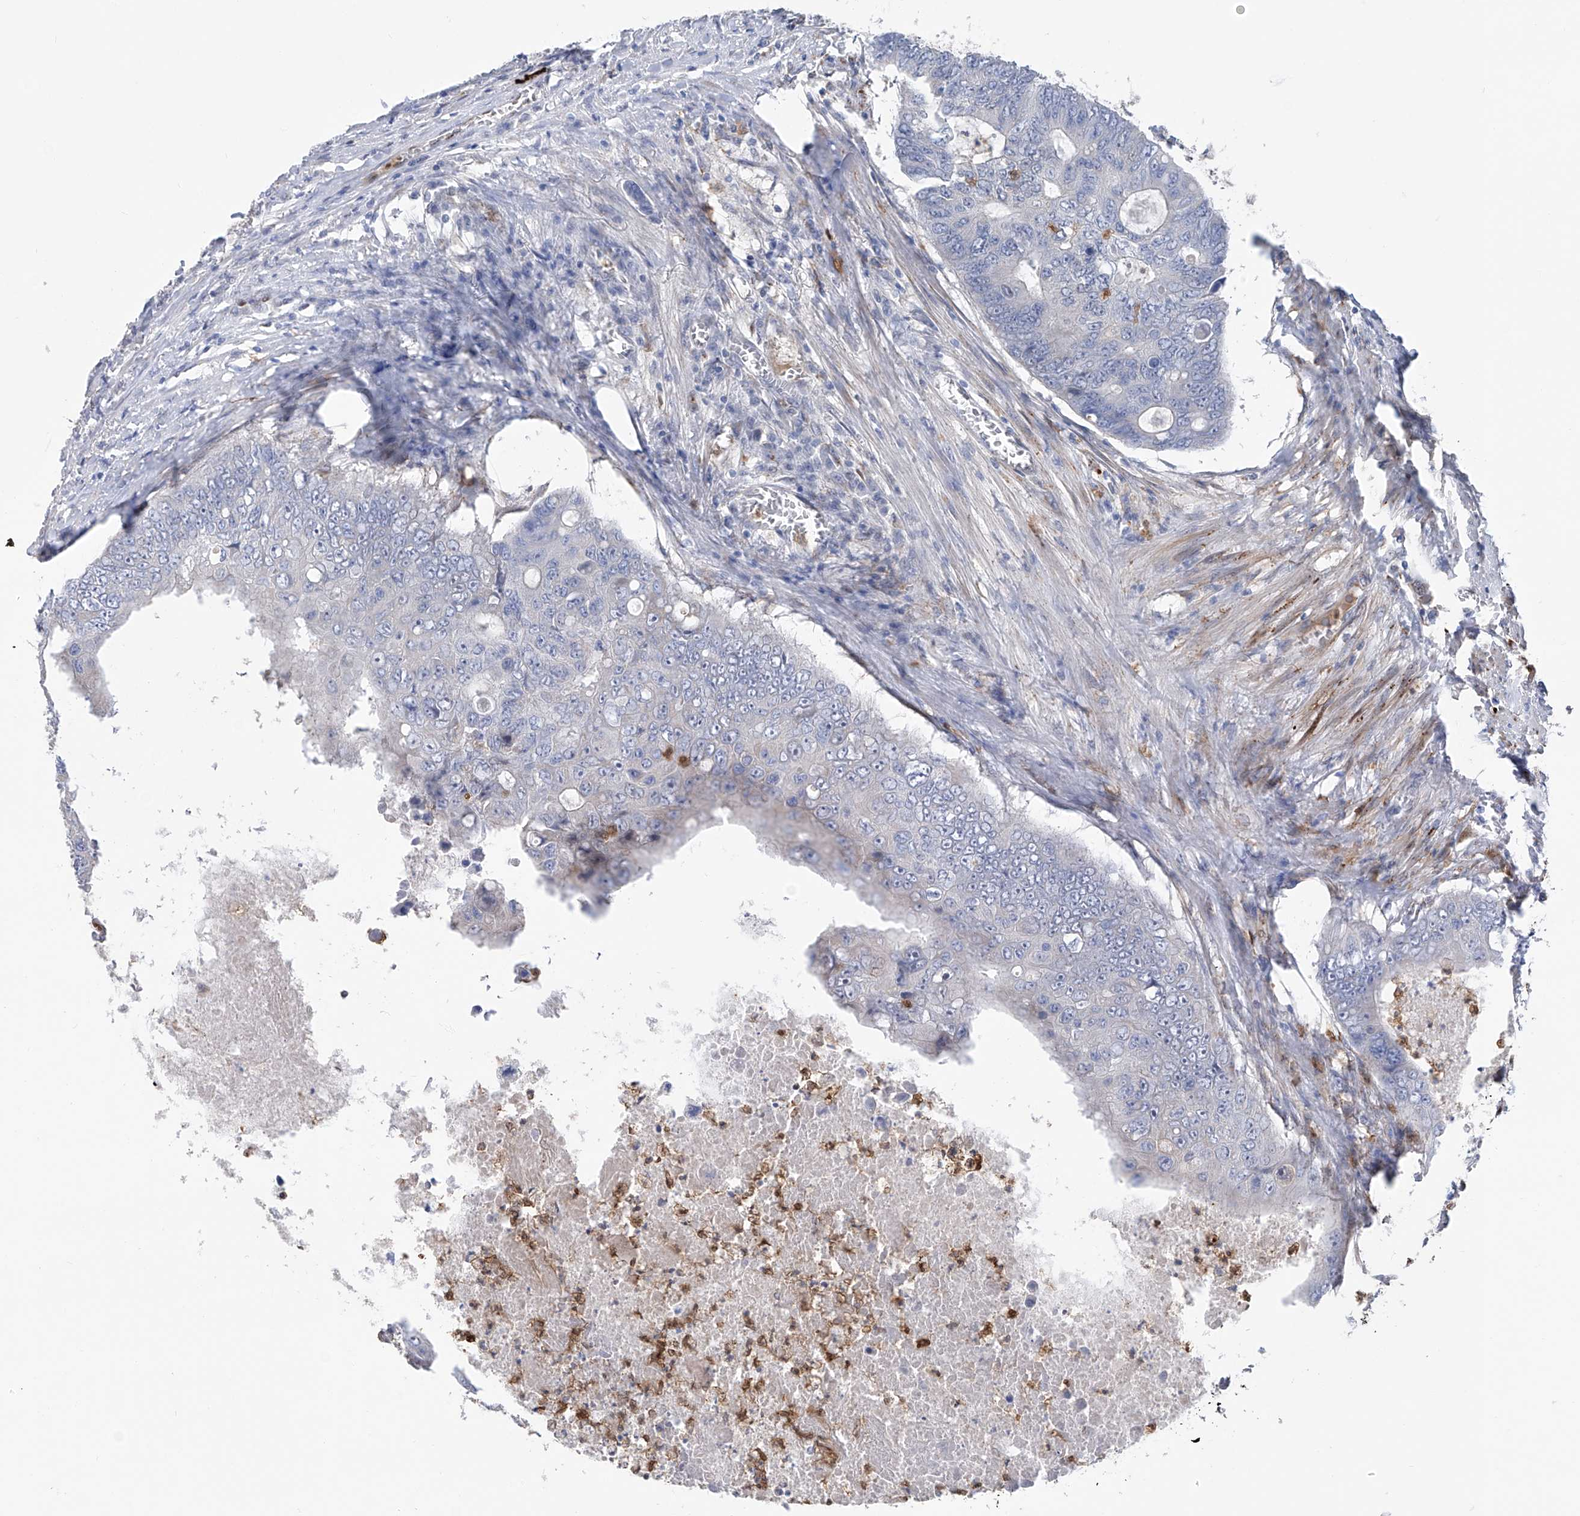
{"staining": {"intensity": "strong", "quantity": "<25%", "location": "nuclear"}, "tissue": "colorectal cancer", "cell_type": "Tumor cells", "image_type": "cancer", "snomed": [{"axis": "morphology", "description": "Adenocarcinoma, NOS"}, {"axis": "topography", "description": "Colon"}], "caption": "IHC histopathology image of neoplastic tissue: human adenocarcinoma (colorectal) stained using immunohistochemistry (IHC) demonstrates medium levels of strong protein expression localized specifically in the nuclear of tumor cells, appearing as a nuclear brown color.", "gene": "PHF20", "patient": {"sex": "male", "age": 87}}